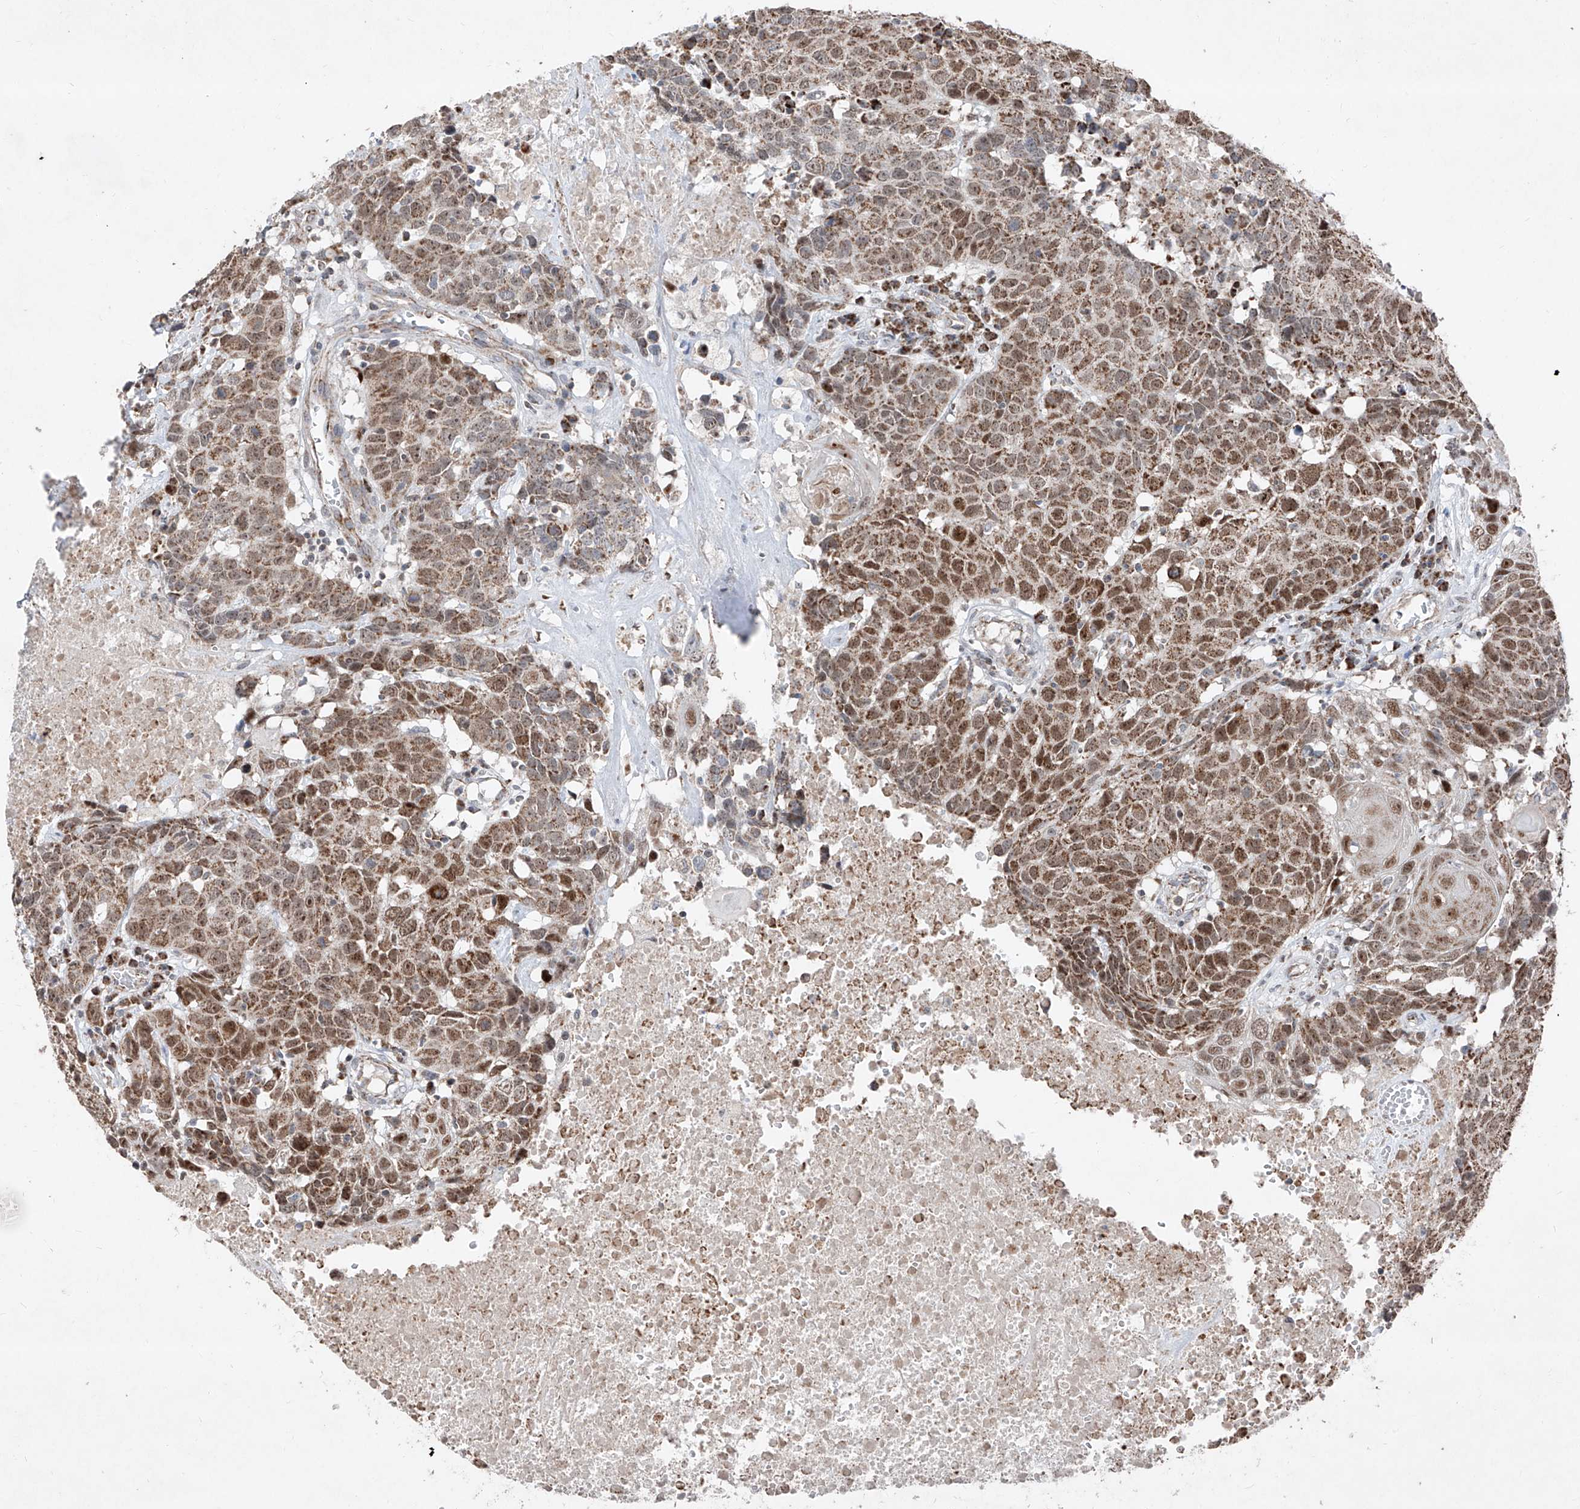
{"staining": {"intensity": "moderate", "quantity": ">75%", "location": "cytoplasmic/membranous,nuclear"}, "tissue": "head and neck cancer", "cell_type": "Tumor cells", "image_type": "cancer", "snomed": [{"axis": "morphology", "description": "Squamous cell carcinoma, NOS"}, {"axis": "topography", "description": "Head-Neck"}], "caption": "This photomicrograph displays IHC staining of head and neck squamous cell carcinoma, with medium moderate cytoplasmic/membranous and nuclear positivity in about >75% of tumor cells.", "gene": "NDUFB3", "patient": {"sex": "male", "age": 66}}